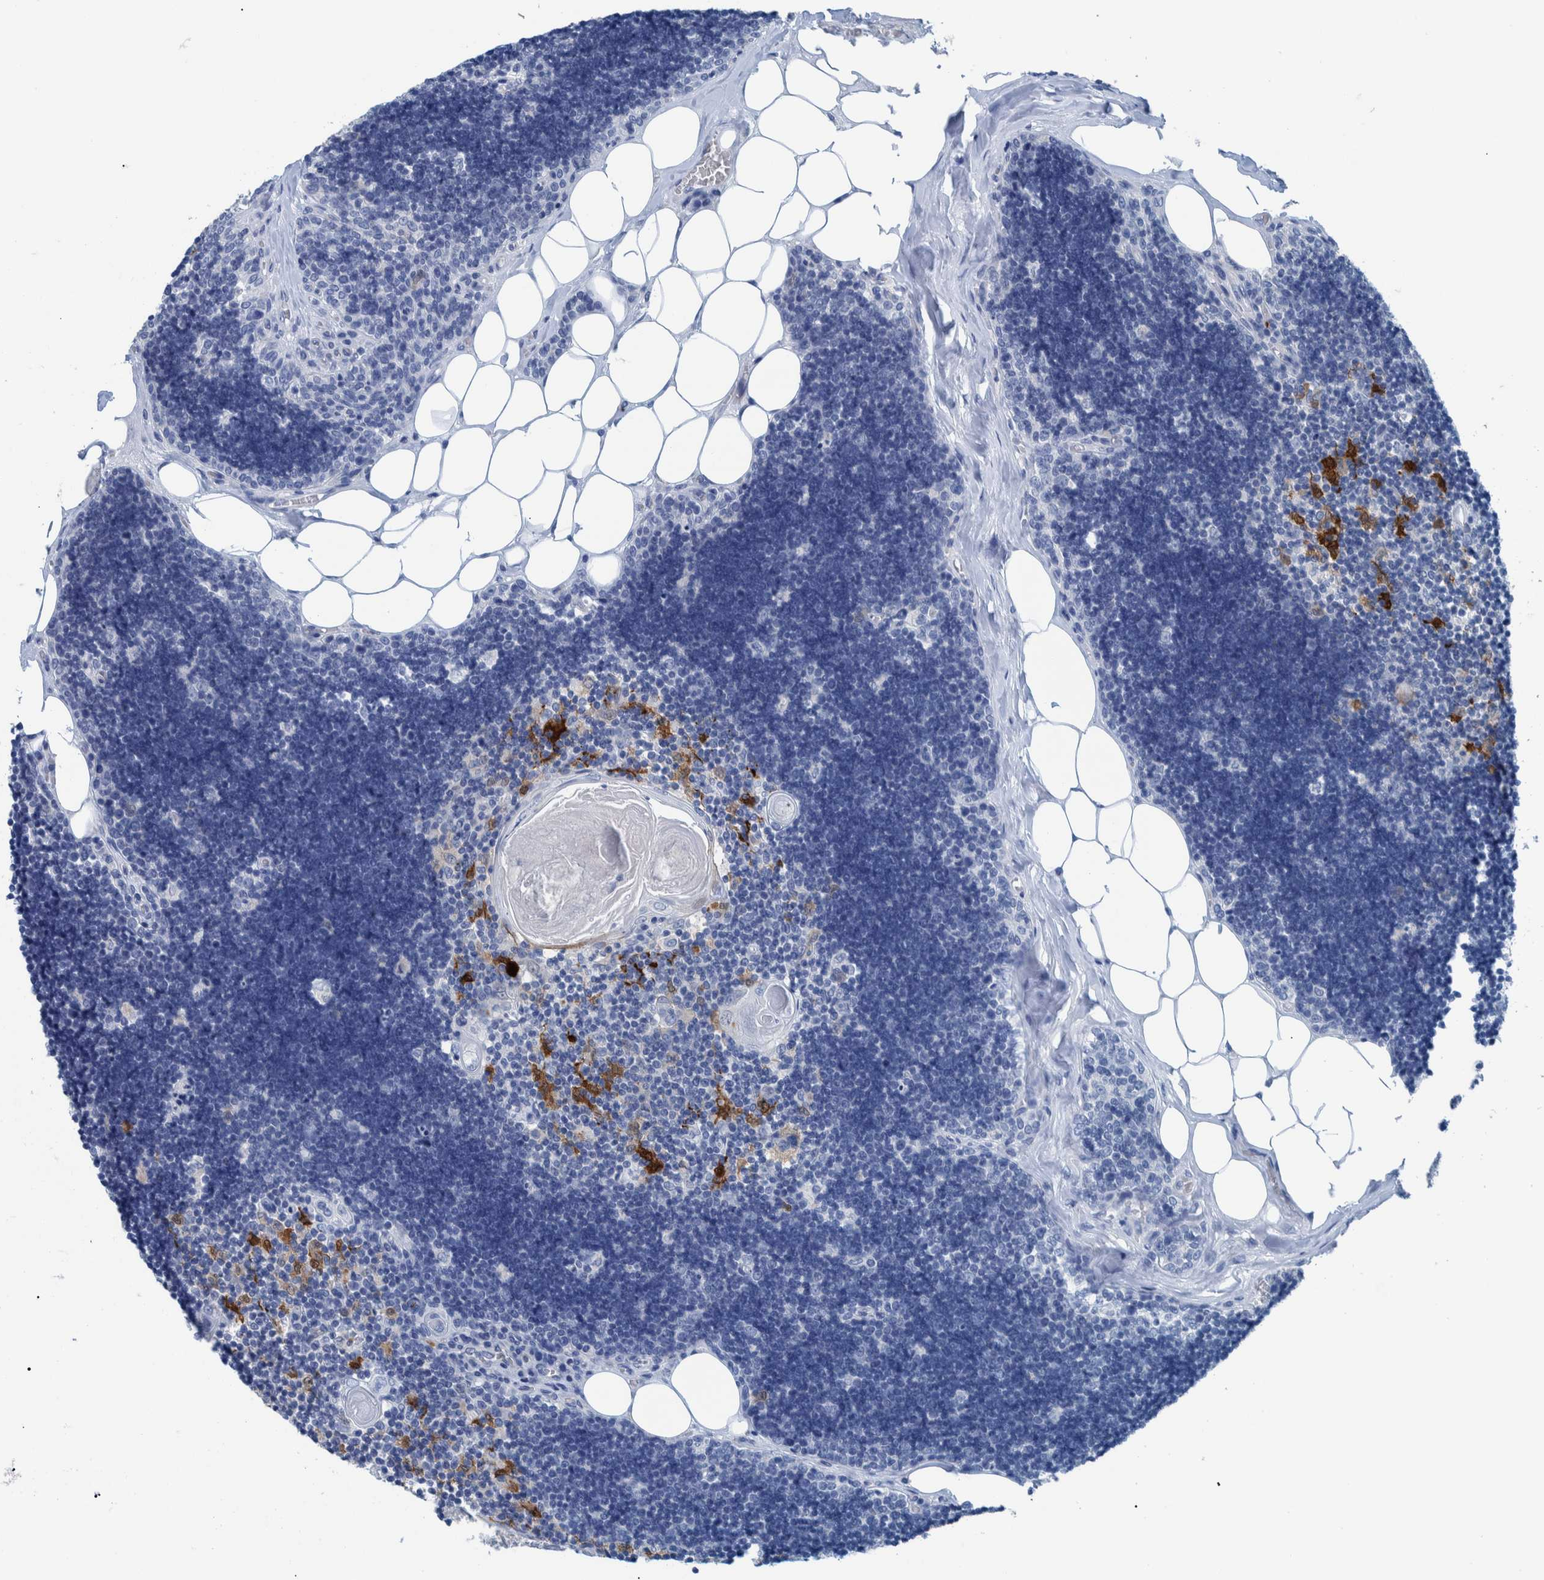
{"staining": {"intensity": "negative", "quantity": "none", "location": "none"}, "tissue": "lymph node", "cell_type": "Germinal center cells", "image_type": "normal", "snomed": [{"axis": "morphology", "description": "Normal tissue, NOS"}, {"axis": "topography", "description": "Lymph node"}], "caption": "High magnification brightfield microscopy of benign lymph node stained with DAB (3,3'-diaminobenzidine) (brown) and counterstained with hematoxylin (blue): germinal center cells show no significant expression.", "gene": "IDO1", "patient": {"sex": "male", "age": 33}}